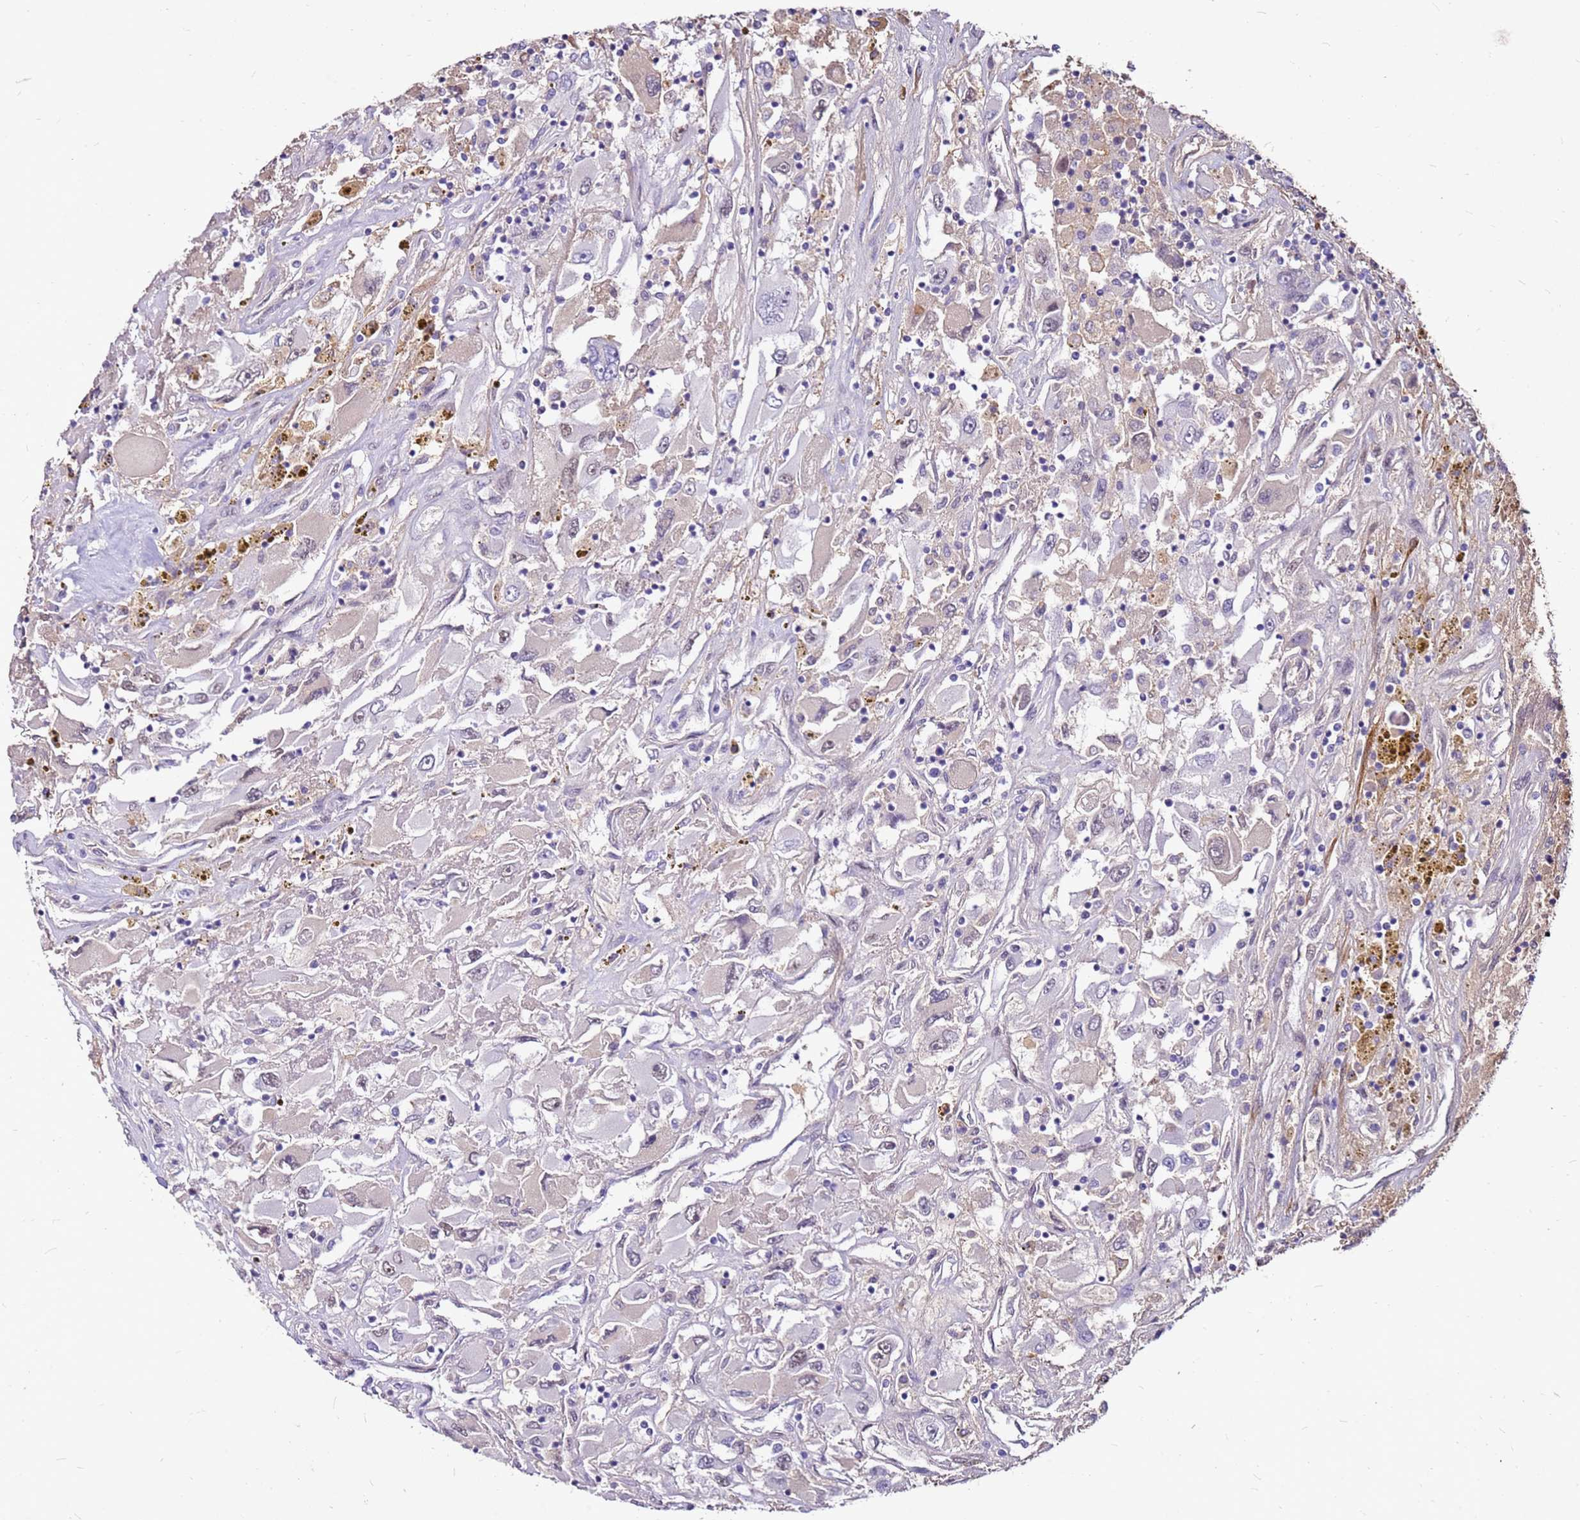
{"staining": {"intensity": "negative", "quantity": "none", "location": "none"}, "tissue": "renal cancer", "cell_type": "Tumor cells", "image_type": "cancer", "snomed": [{"axis": "morphology", "description": "Adenocarcinoma, NOS"}, {"axis": "topography", "description": "Kidney"}], "caption": "Tumor cells show no significant protein positivity in renal adenocarcinoma. The staining is performed using DAB brown chromogen with nuclei counter-stained in using hematoxylin.", "gene": "ALDH1A3", "patient": {"sex": "female", "age": 52}}